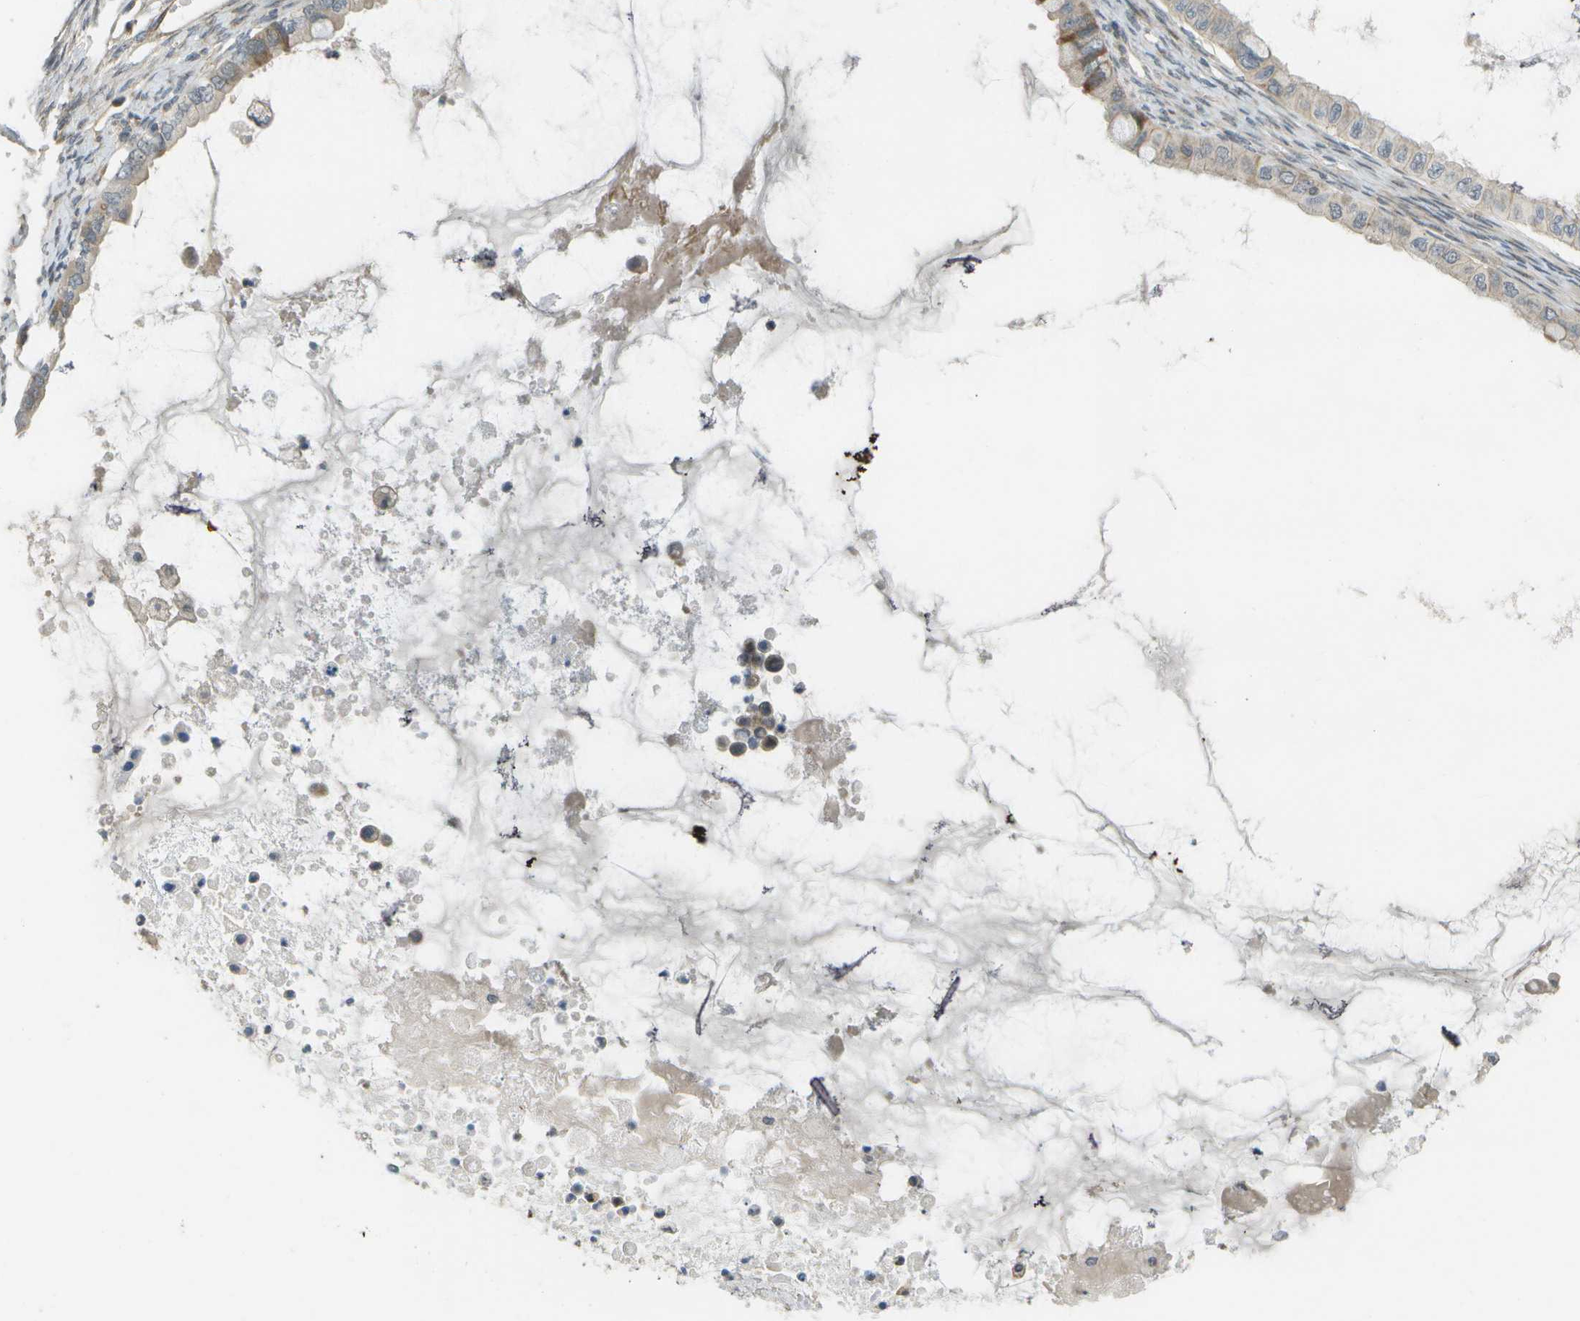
{"staining": {"intensity": "weak", "quantity": ">75%", "location": "cytoplasmic/membranous,nuclear"}, "tissue": "ovarian cancer", "cell_type": "Tumor cells", "image_type": "cancer", "snomed": [{"axis": "morphology", "description": "Cystadenocarcinoma, mucinous, NOS"}, {"axis": "topography", "description": "Ovary"}], "caption": "IHC micrograph of human mucinous cystadenocarcinoma (ovarian) stained for a protein (brown), which reveals low levels of weak cytoplasmic/membranous and nuclear staining in about >75% of tumor cells.", "gene": "WNK2", "patient": {"sex": "female", "age": 80}}